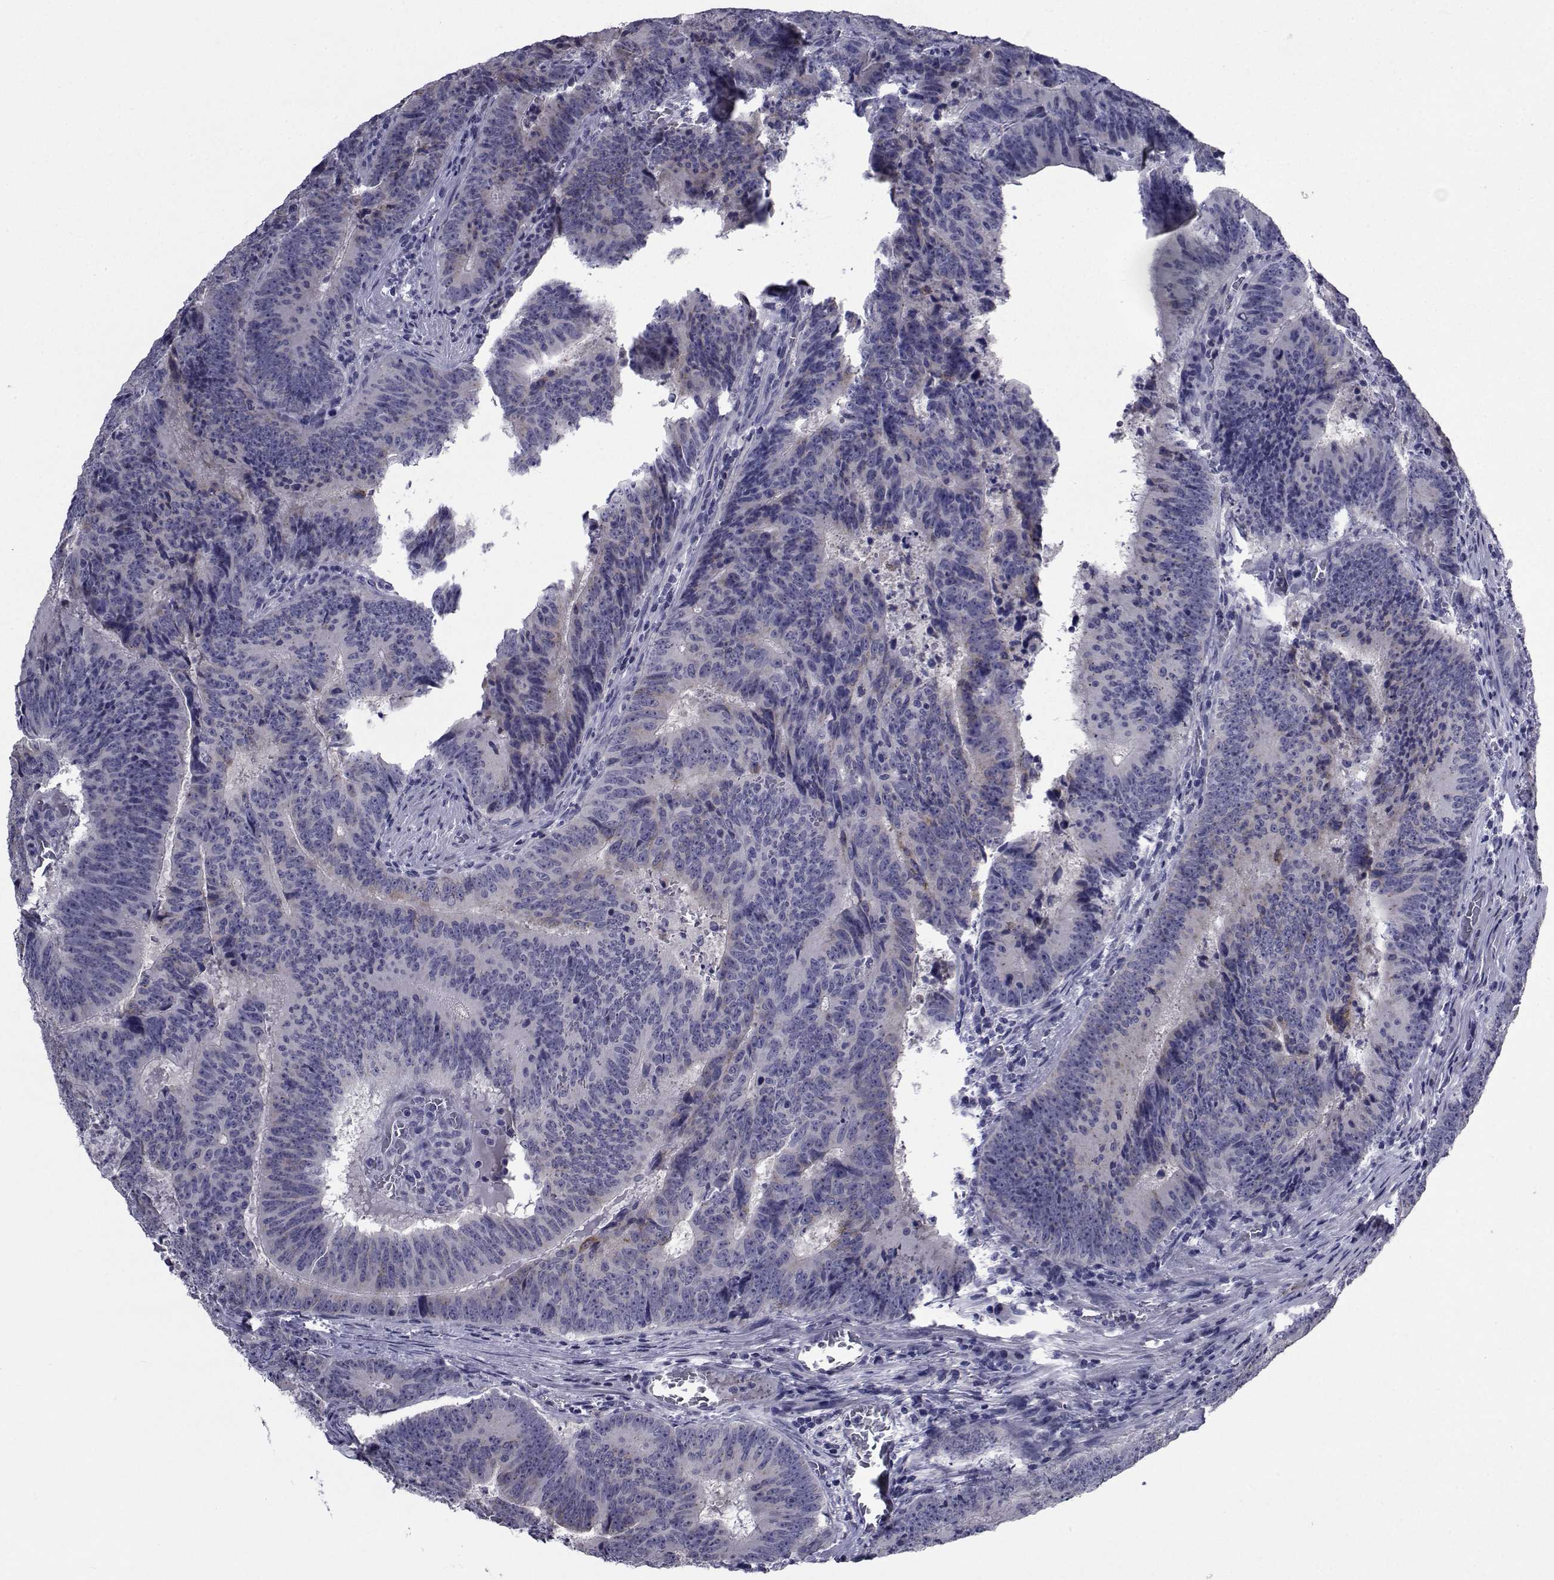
{"staining": {"intensity": "weak", "quantity": "<25%", "location": "cytoplasmic/membranous"}, "tissue": "colorectal cancer", "cell_type": "Tumor cells", "image_type": "cancer", "snomed": [{"axis": "morphology", "description": "Adenocarcinoma, NOS"}, {"axis": "topography", "description": "Colon"}], "caption": "DAB (3,3'-diaminobenzidine) immunohistochemical staining of human colorectal cancer (adenocarcinoma) exhibits no significant expression in tumor cells. Brightfield microscopy of IHC stained with DAB (brown) and hematoxylin (blue), captured at high magnification.", "gene": "SEMA5B", "patient": {"sex": "female", "age": 82}}